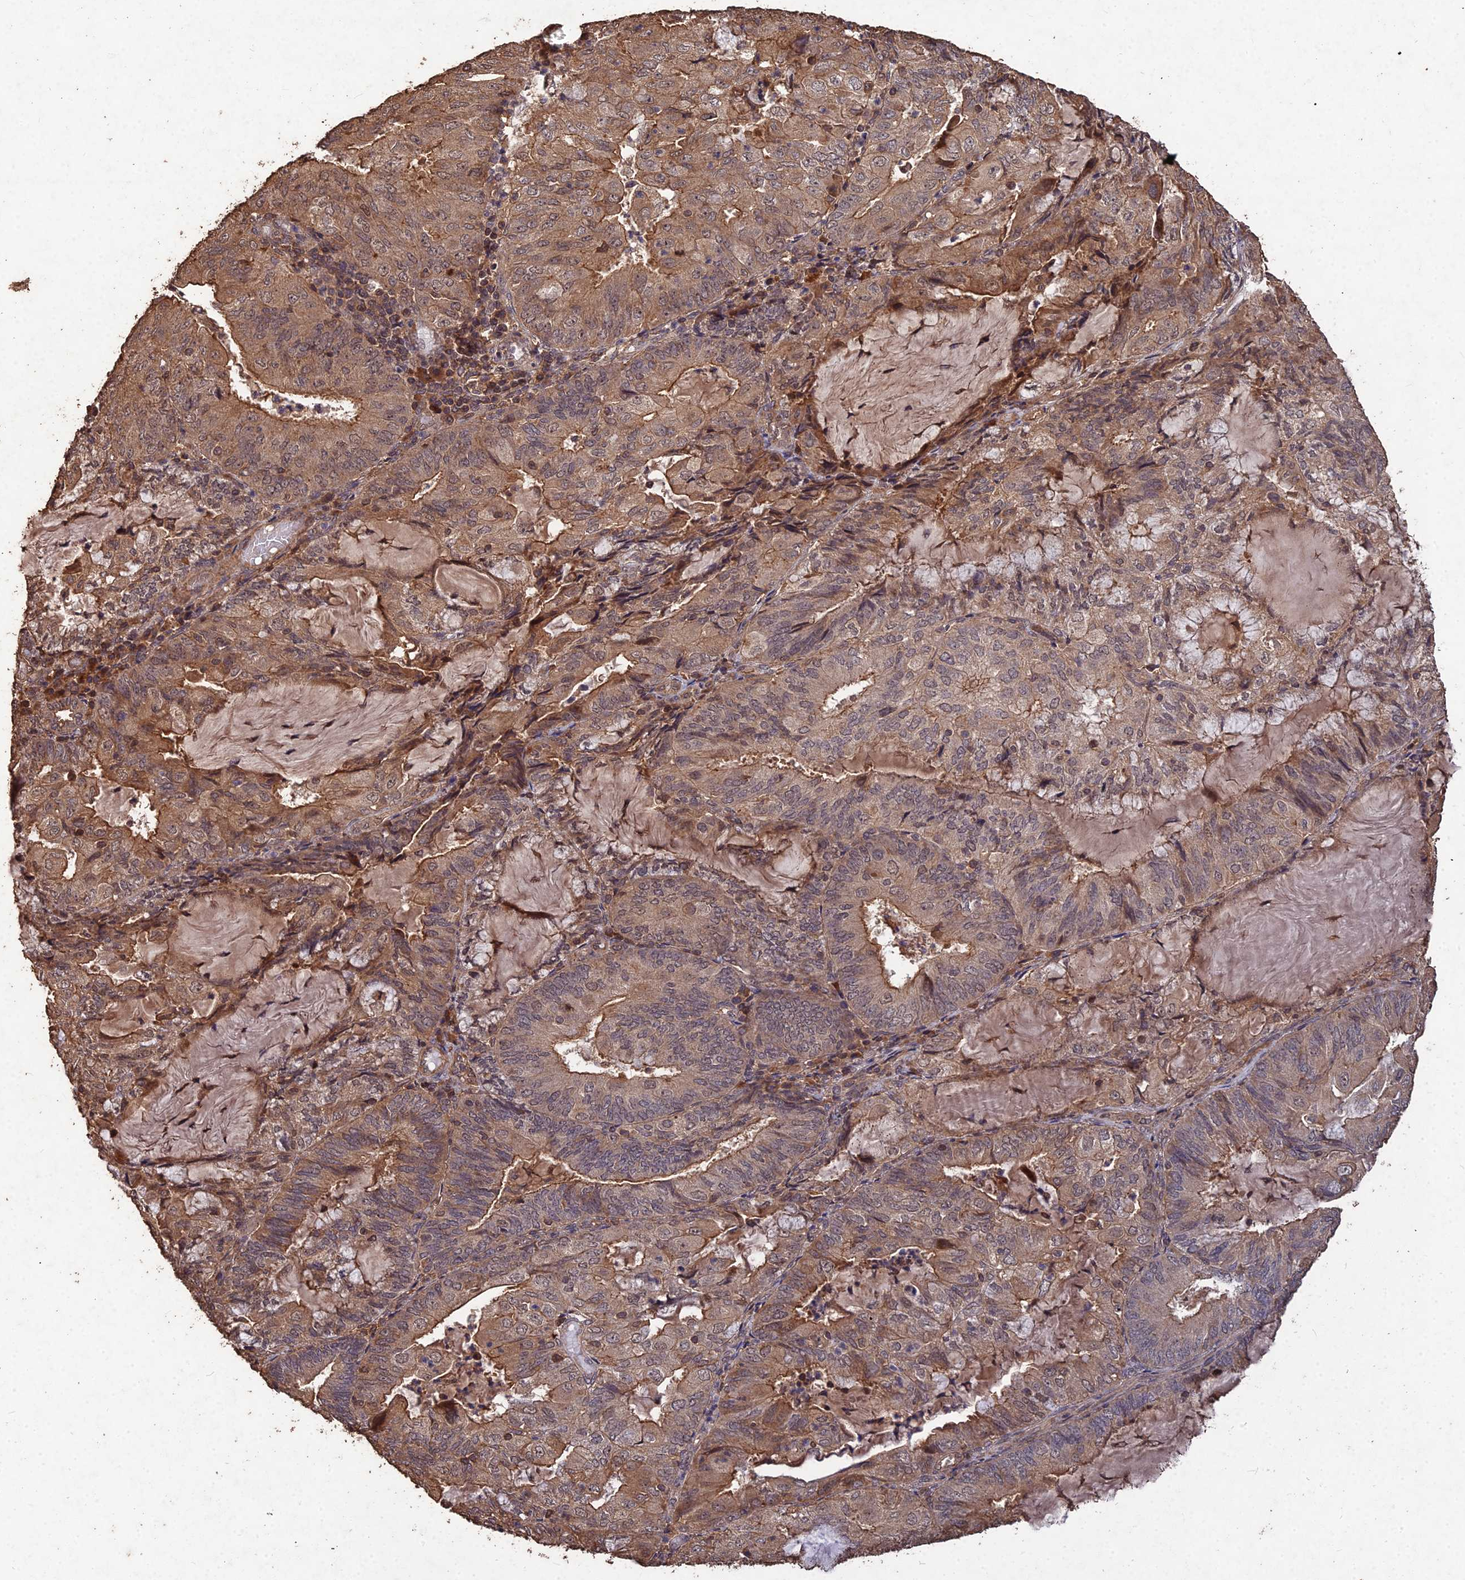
{"staining": {"intensity": "moderate", "quantity": ">75%", "location": "cytoplasmic/membranous"}, "tissue": "endometrial cancer", "cell_type": "Tumor cells", "image_type": "cancer", "snomed": [{"axis": "morphology", "description": "Adenocarcinoma, NOS"}, {"axis": "topography", "description": "Endometrium"}], "caption": "This histopathology image exhibits endometrial cancer stained with IHC to label a protein in brown. The cytoplasmic/membranous of tumor cells show moderate positivity for the protein. Nuclei are counter-stained blue.", "gene": "SYMPK", "patient": {"sex": "female", "age": 81}}